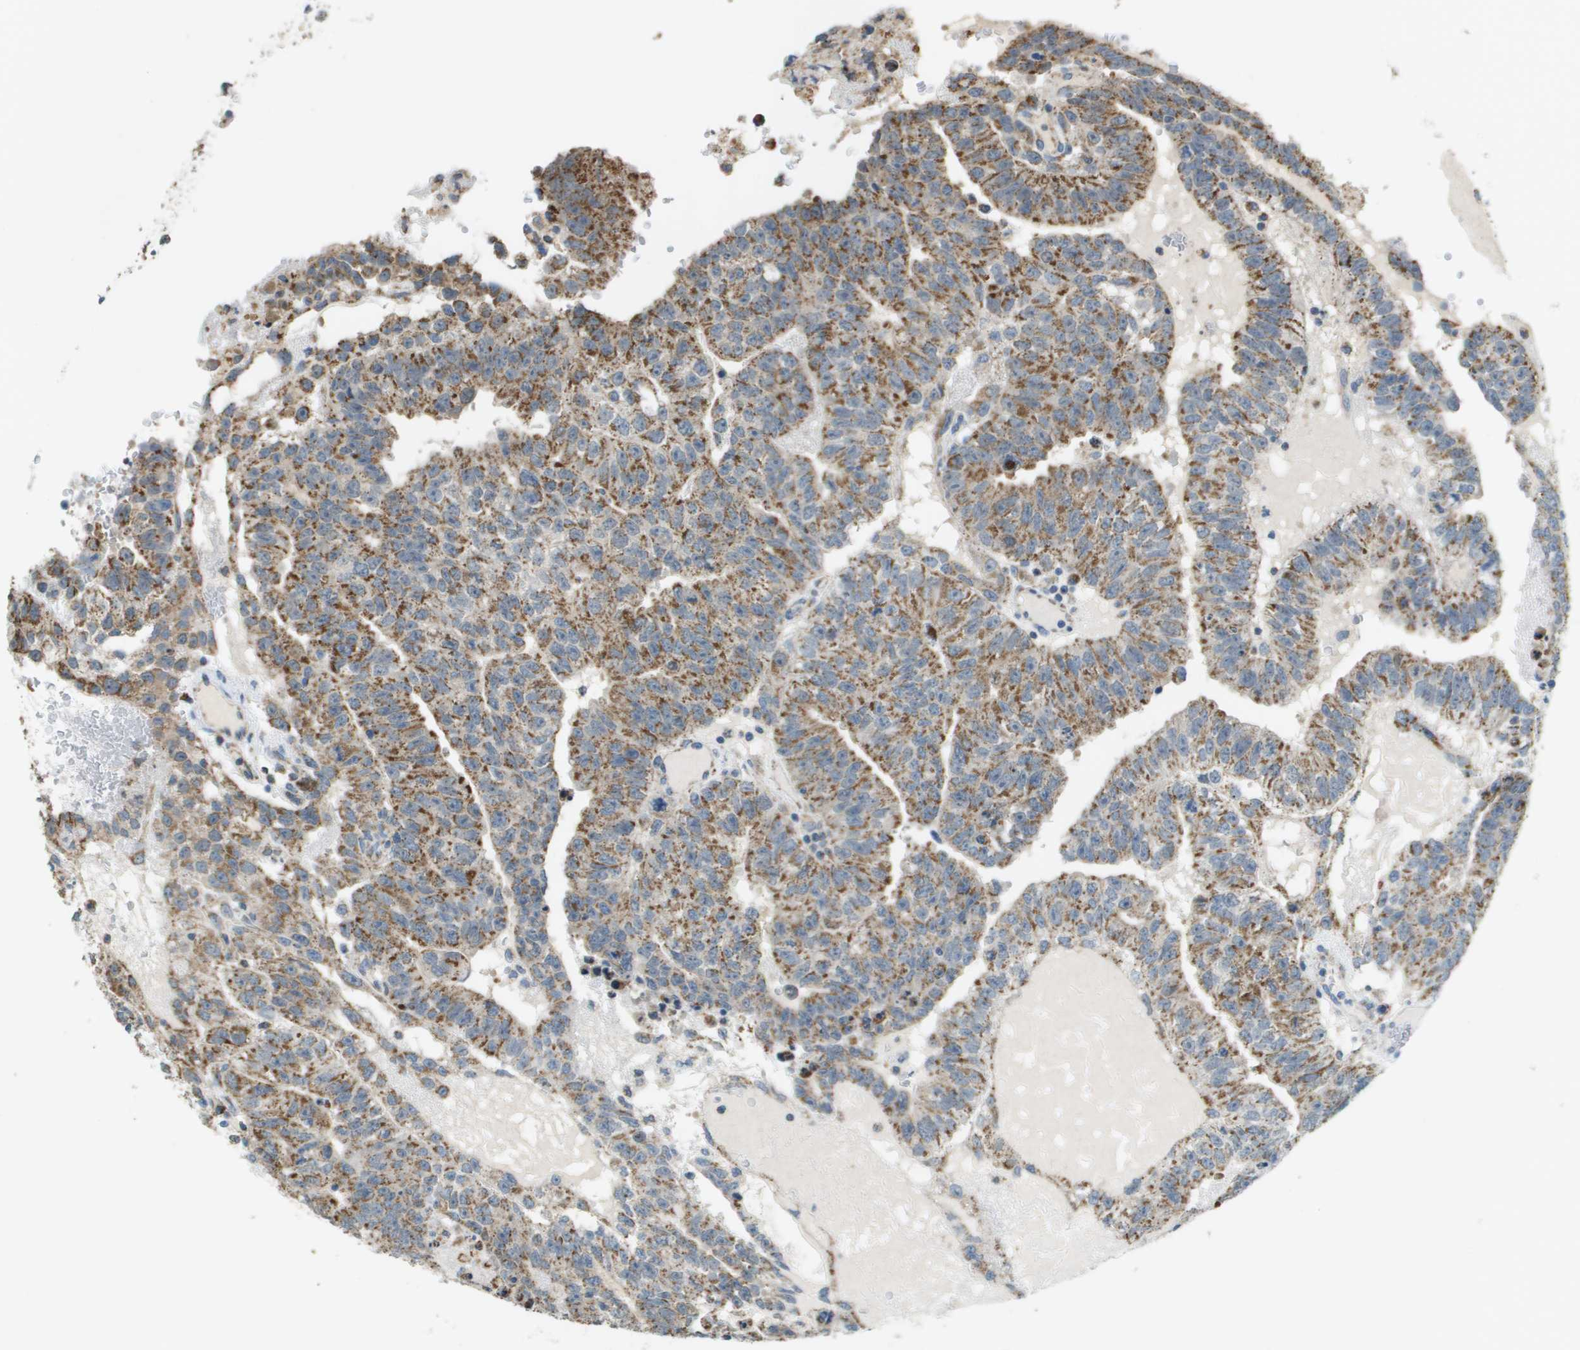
{"staining": {"intensity": "moderate", "quantity": ">75%", "location": "cytoplasmic/membranous"}, "tissue": "testis cancer", "cell_type": "Tumor cells", "image_type": "cancer", "snomed": [{"axis": "morphology", "description": "Seminoma, NOS"}, {"axis": "morphology", "description": "Carcinoma, Embryonal, NOS"}, {"axis": "topography", "description": "Testis"}], "caption": "Testis cancer tissue displays moderate cytoplasmic/membranous staining in approximately >75% of tumor cells, visualized by immunohistochemistry.", "gene": "FH", "patient": {"sex": "male", "age": 52}}